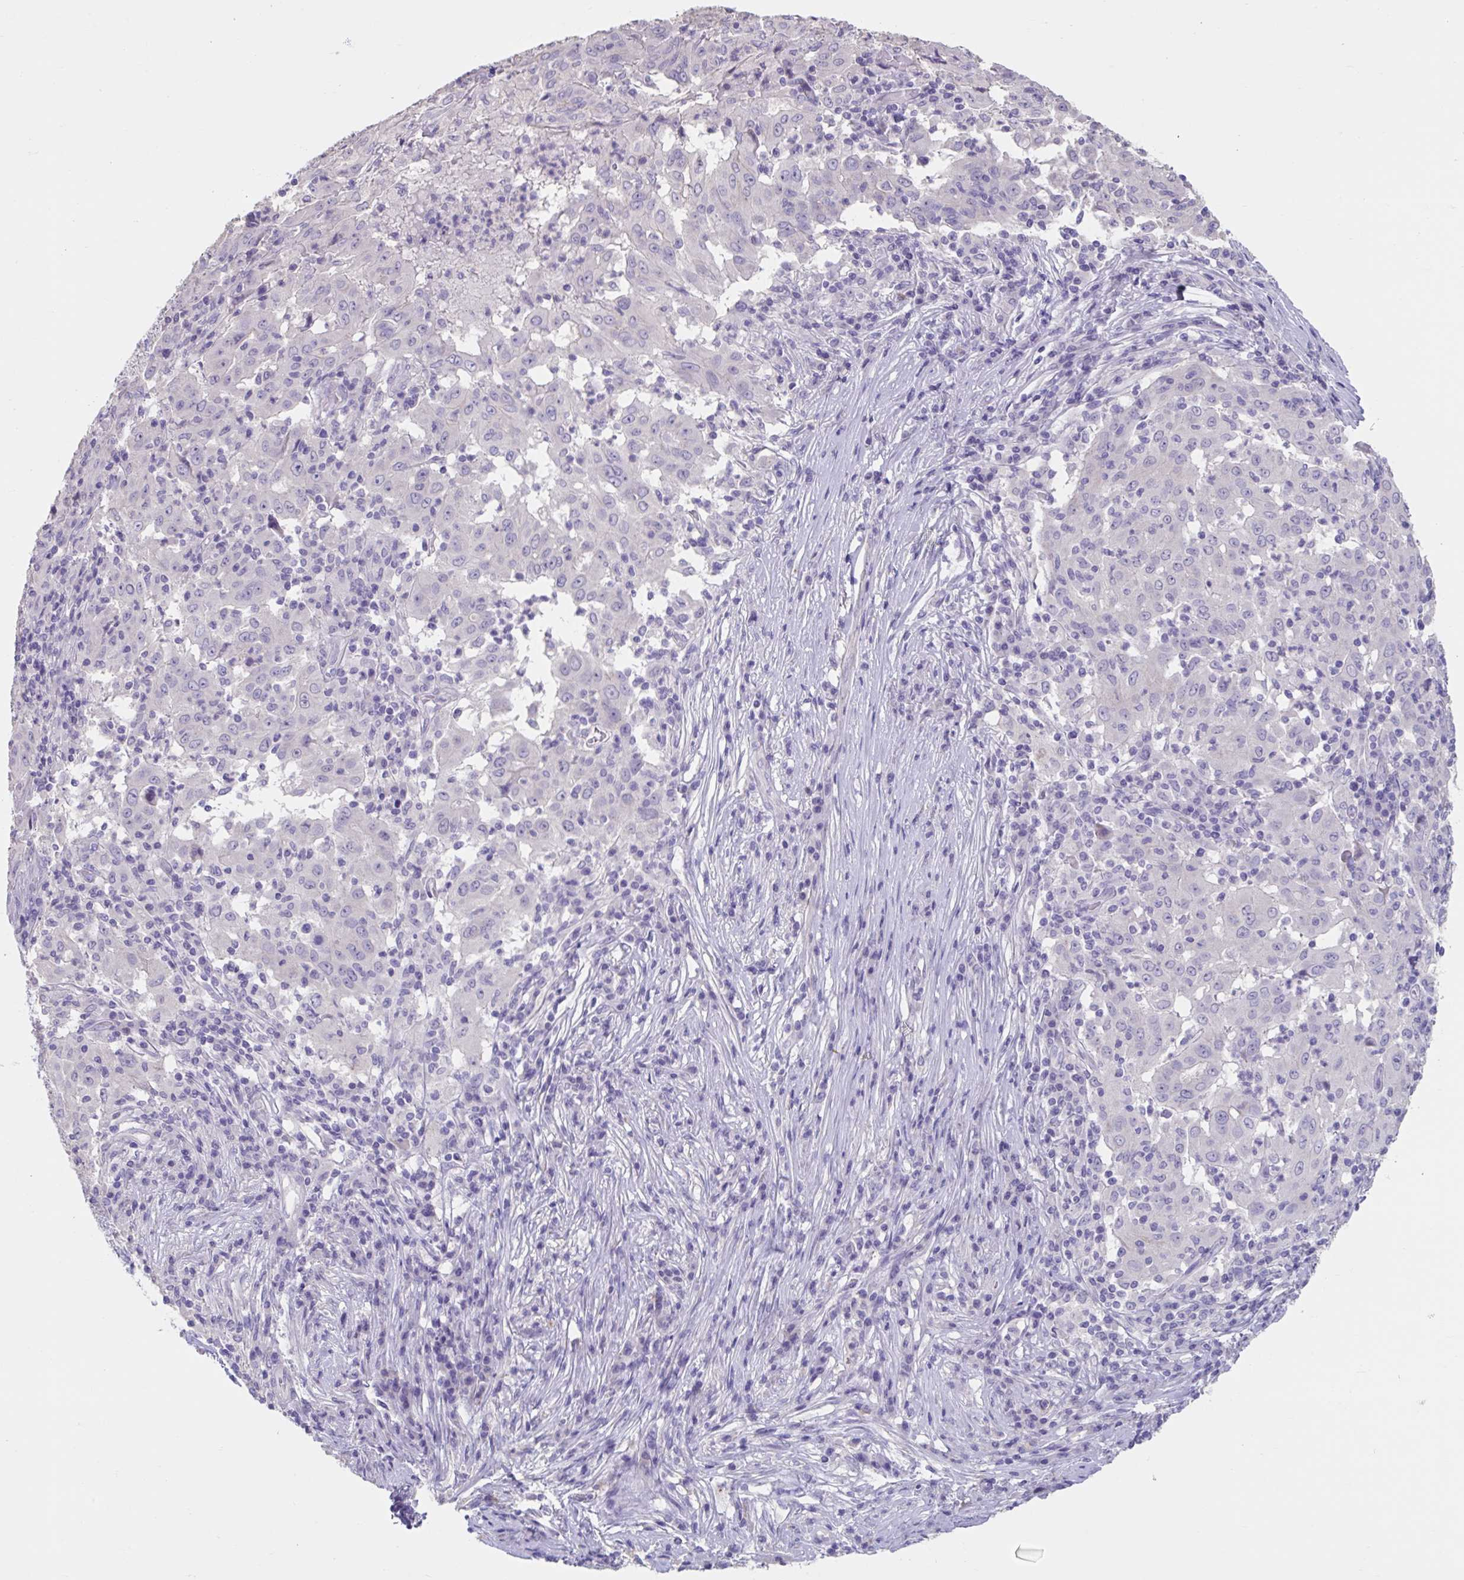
{"staining": {"intensity": "negative", "quantity": "none", "location": "none"}, "tissue": "pancreatic cancer", "cell_type": "Tumor cells", "image_type": "cancer", "snomed": [{"axis": "morphology", "description": "Adenocarcinoma, NOS"}, {"axis": "topography", "description": "Pancreas"}], "caption": "Human pancreatic cancer (adenocarcinoma) stained for a protein using IHC demonstrates no positivity in tumor cells.", "gene": "GPR162", "patient": {"sex": "male", "age": 63}}